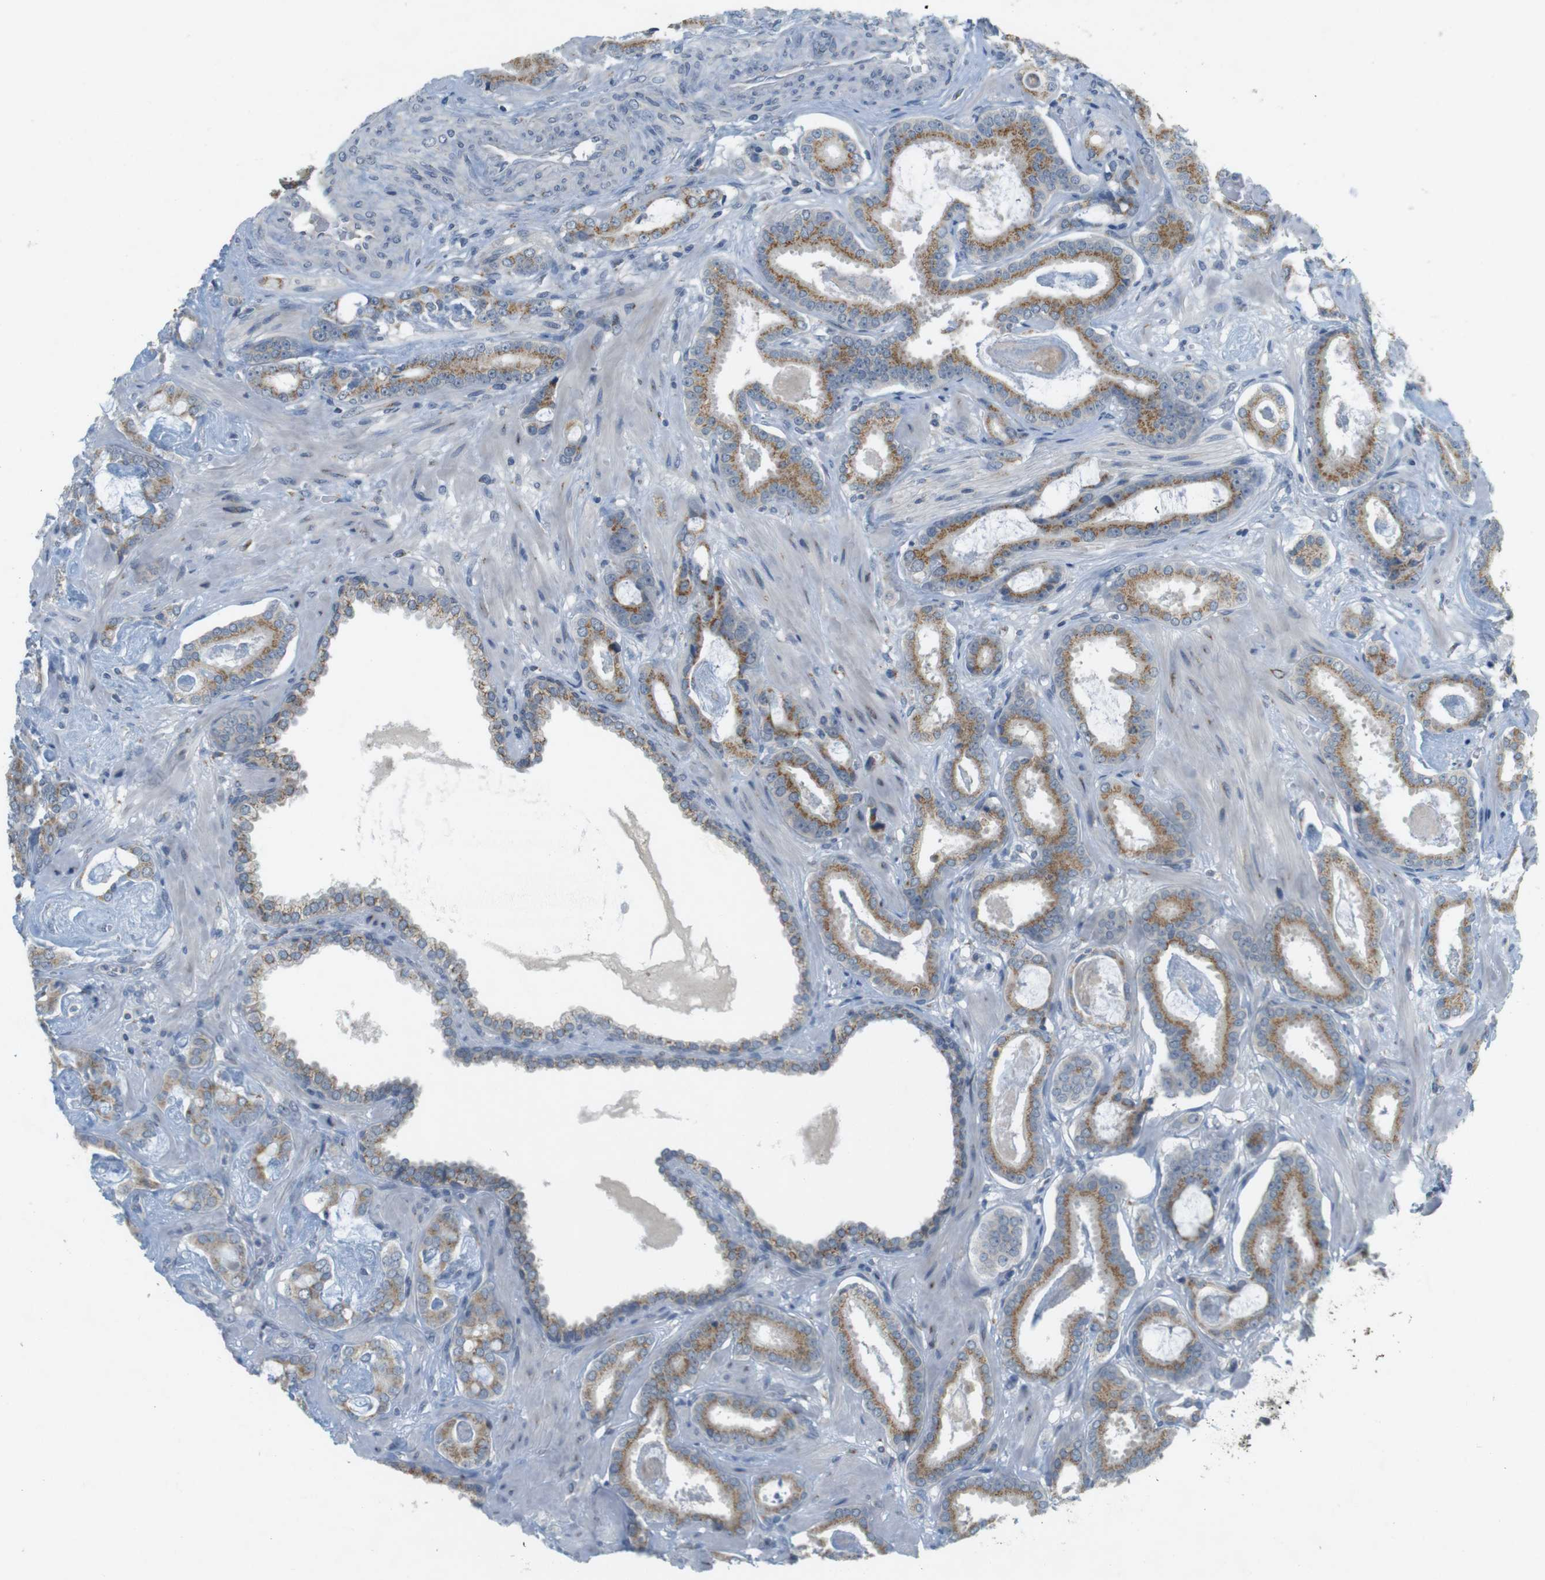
{"staining": {"intensity": "moderate", "quantity": ">75%", "location": "cytoplasmic/membranous"}, "tissue": "prostate cancer", "cell_type": "Tumor cells", "image_type": "cancer", "snomed": [{"axis": "morphology", "description": "Adenocarcinoma, Low grade"}, {"axis": "topography", "description": "Prostate"}], "caption": "Immunohistochemistry (IHC) (DAB (3,3'-diaminobenzidine)) staining of prostate cancer exhibits moderate cytoplasmic/membranous protein positivity in about >75% of tumor cells. The staining is performed using DAB (3,3'-diaminobenzidine) brown chromogen to label protein expression. The nuclei are counter-stained blue using hematoxylin.", "gene": "YIPF3", "patient": {"sex": "male", "age": 53}}